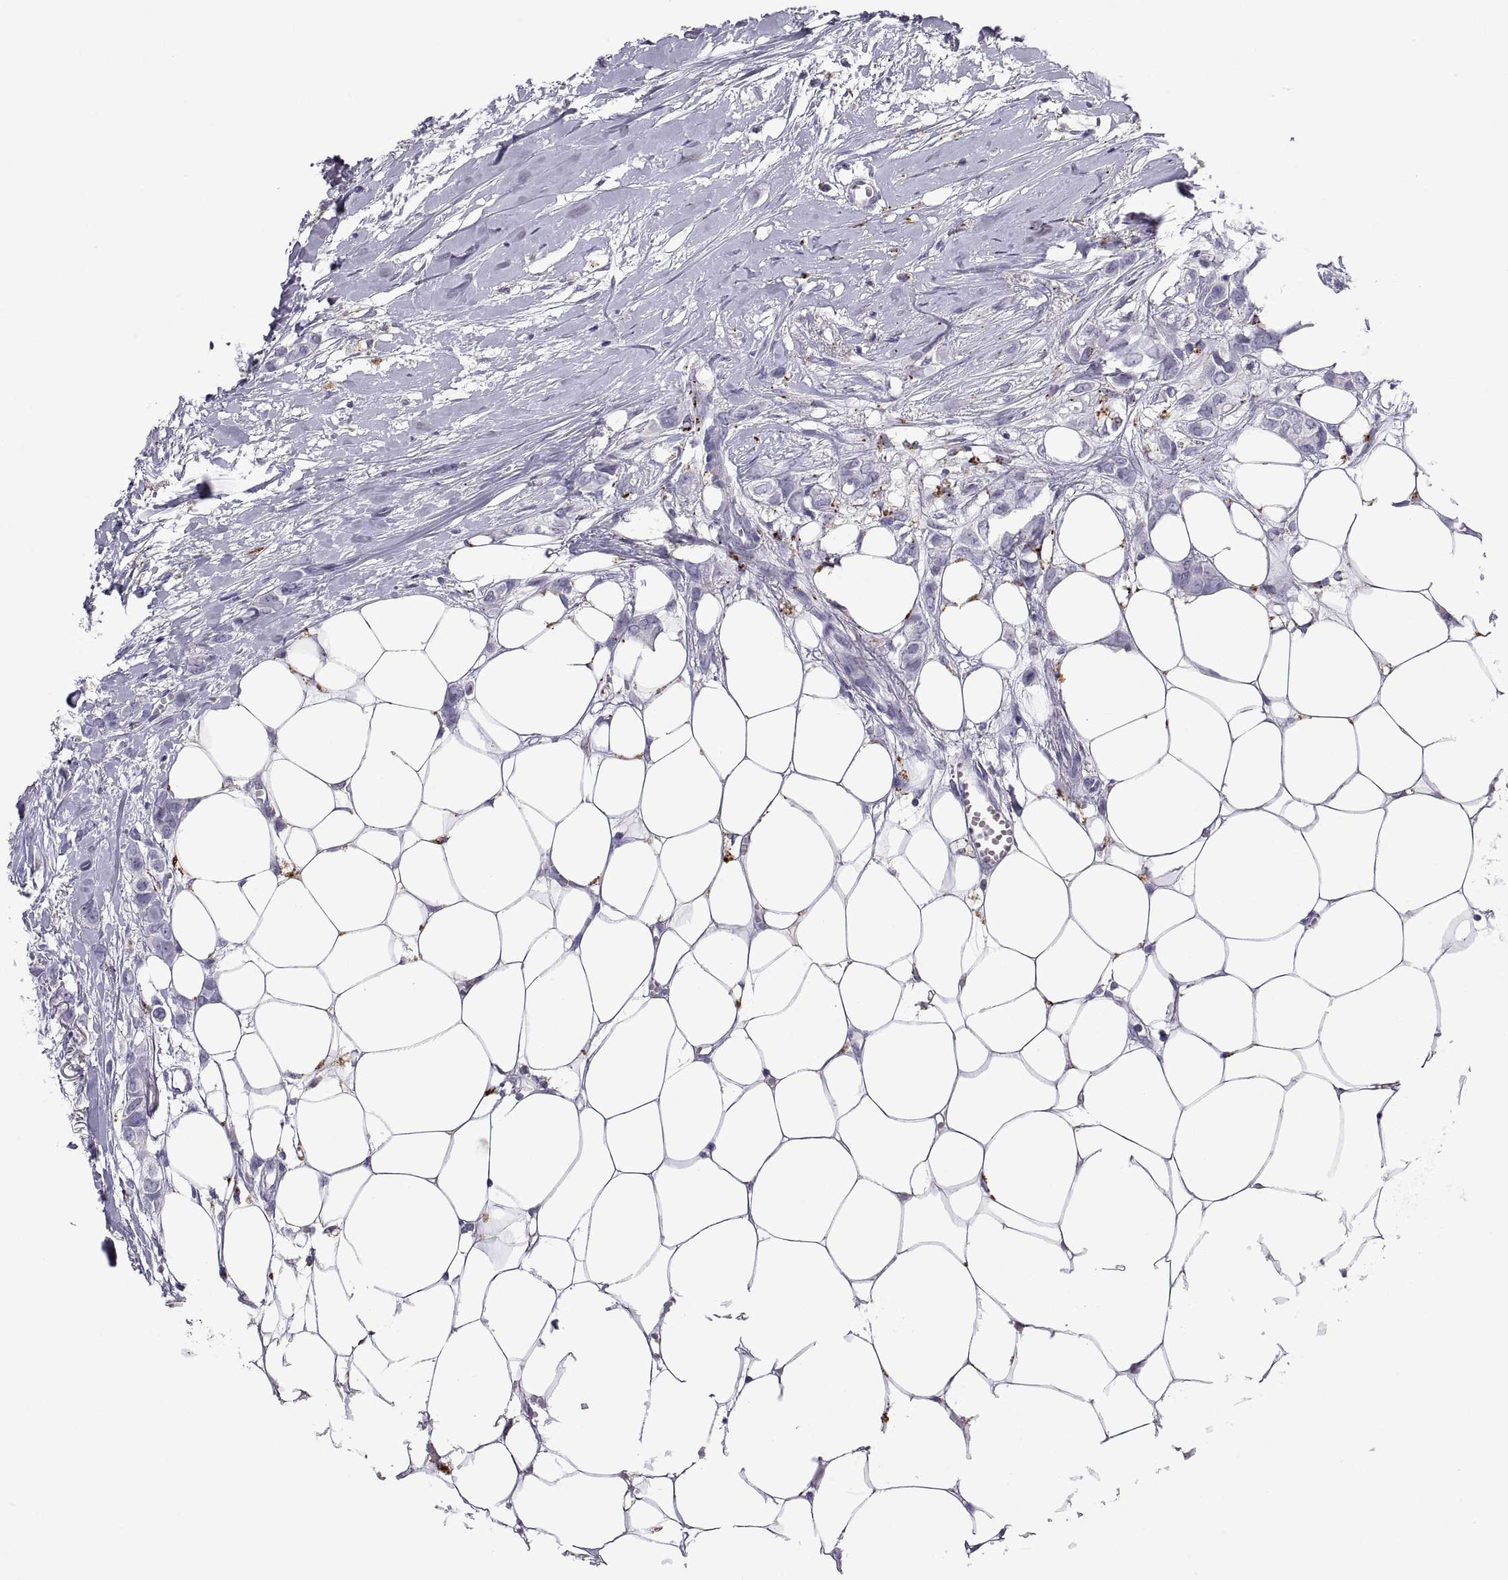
{"staining": {"intensity": "negative", "quantity": "none", "location": "none"}, "tissue": "breast cancer", "cell_type": "Tumor cells", "image_type": "cancer", "snomed": [{"axis": "morphology", "description": "Duct carcinoma"}, {"axis": "topography", "description": "Breast"}], "caption": "High power microscopy micrograph of an immunohistochemistry (IHC) image of breast cancer, revealing no significant positivity in tumor cells.", "gene": "RGS19", "patient": {"sex": "female", "age": 85}}